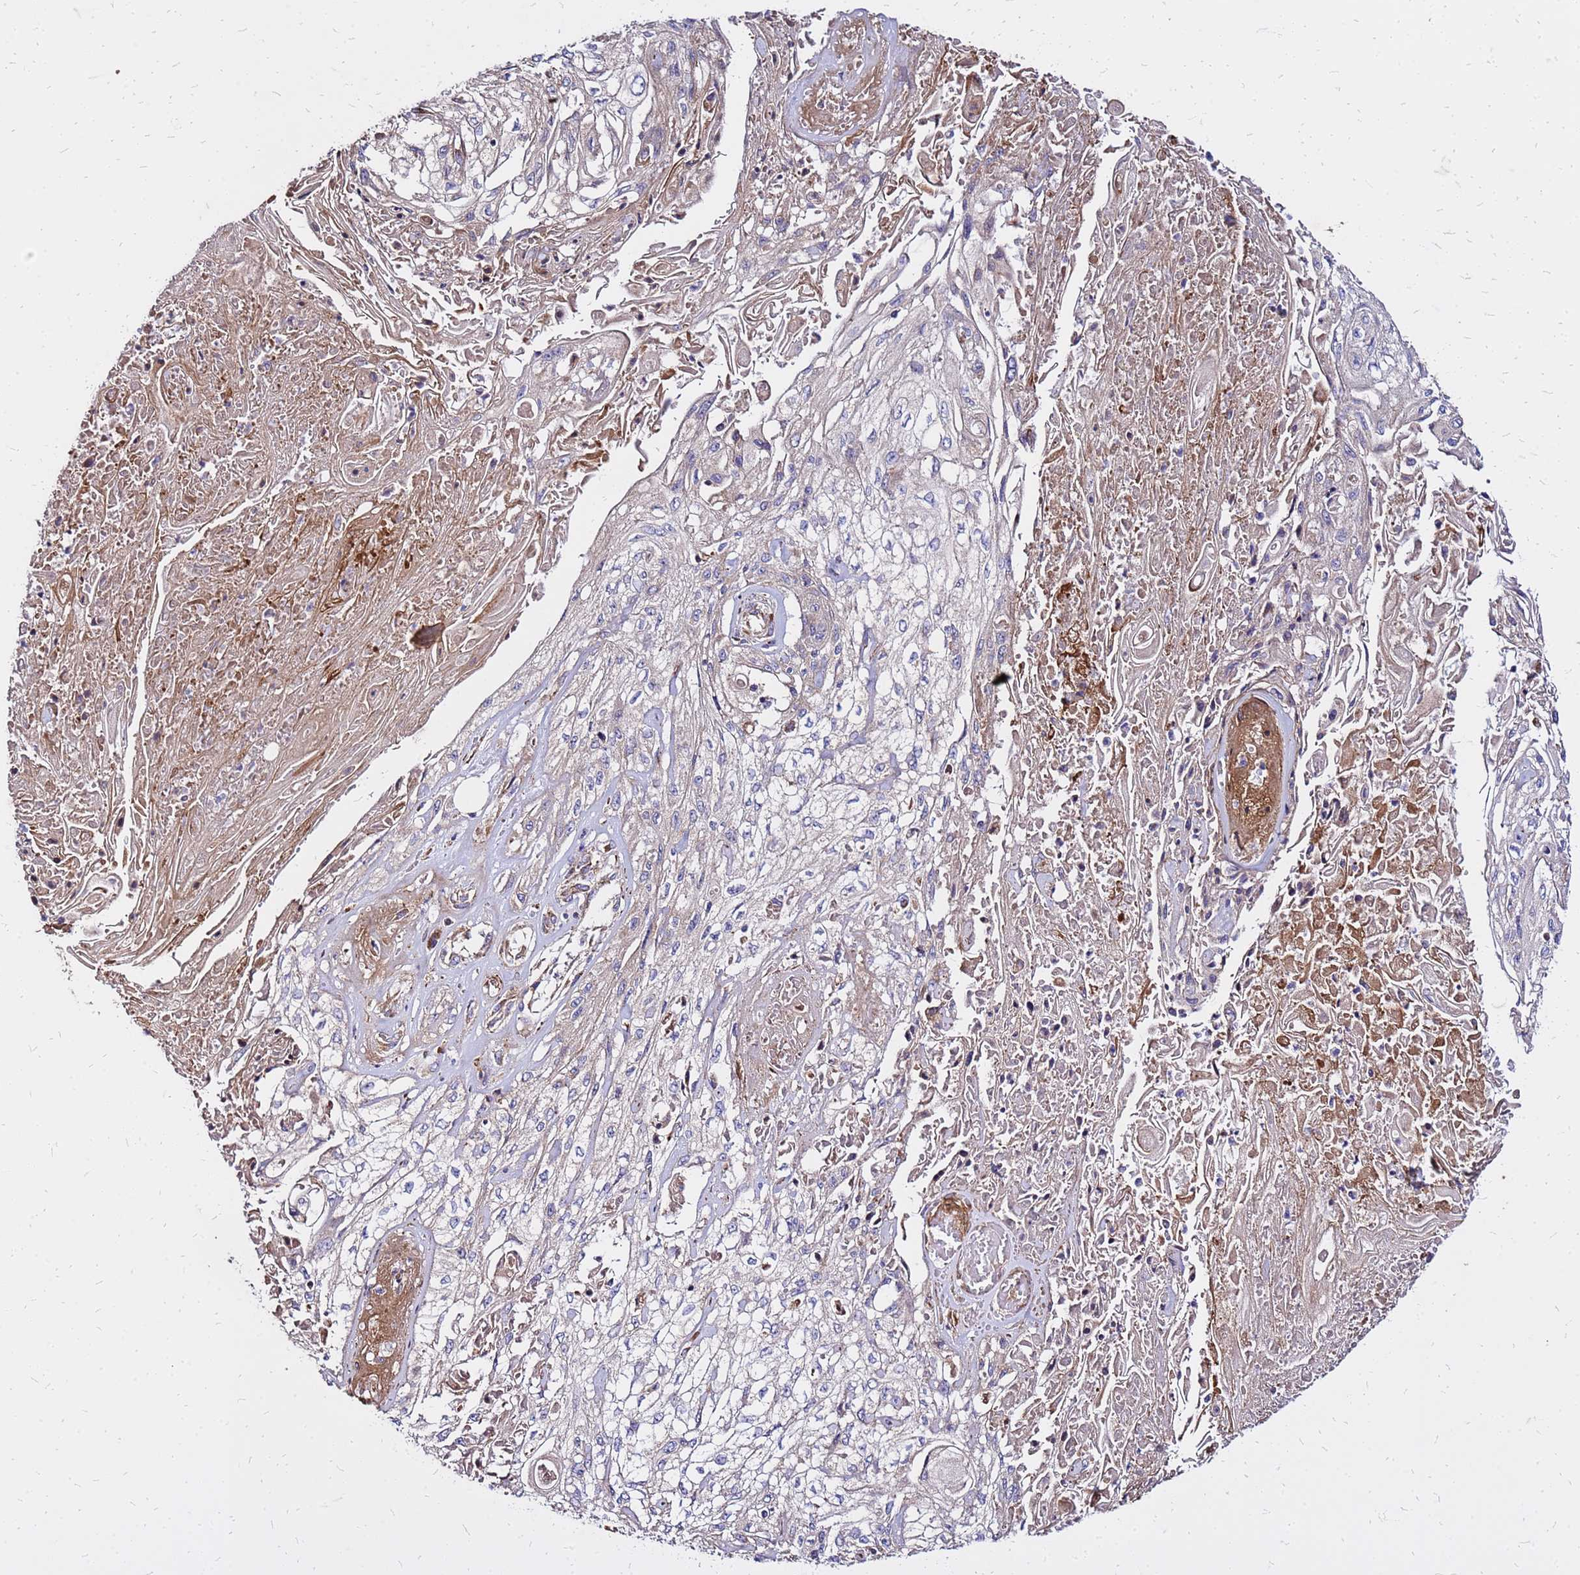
{"staining": {"intensity": "moderate", "quantity": "<25%", "location": "cytoplasmic/membranous"}, "tissue": "skin cancer", "cell_type": "Tumor cells", "image_type": "cancer", "snomed": [{"axis": "morphology", "description": "Squamous cell carcinoma, NOS"}, {"axis": "morphology", "description": "Squamous cell carcinoma, metastatic, NOS"}, {"axis": "topography", "description": "Skin"}, {"axis": "topography", "description": "Lymph node"}], "caption": "Protein staining by IHC demonstrates moderate cytoplasmic/membranous positivity in approximately <25% of tumor cells in skin cancer.", "gene": "VMO1", "patient": {"sex": "male", "age": 75}}